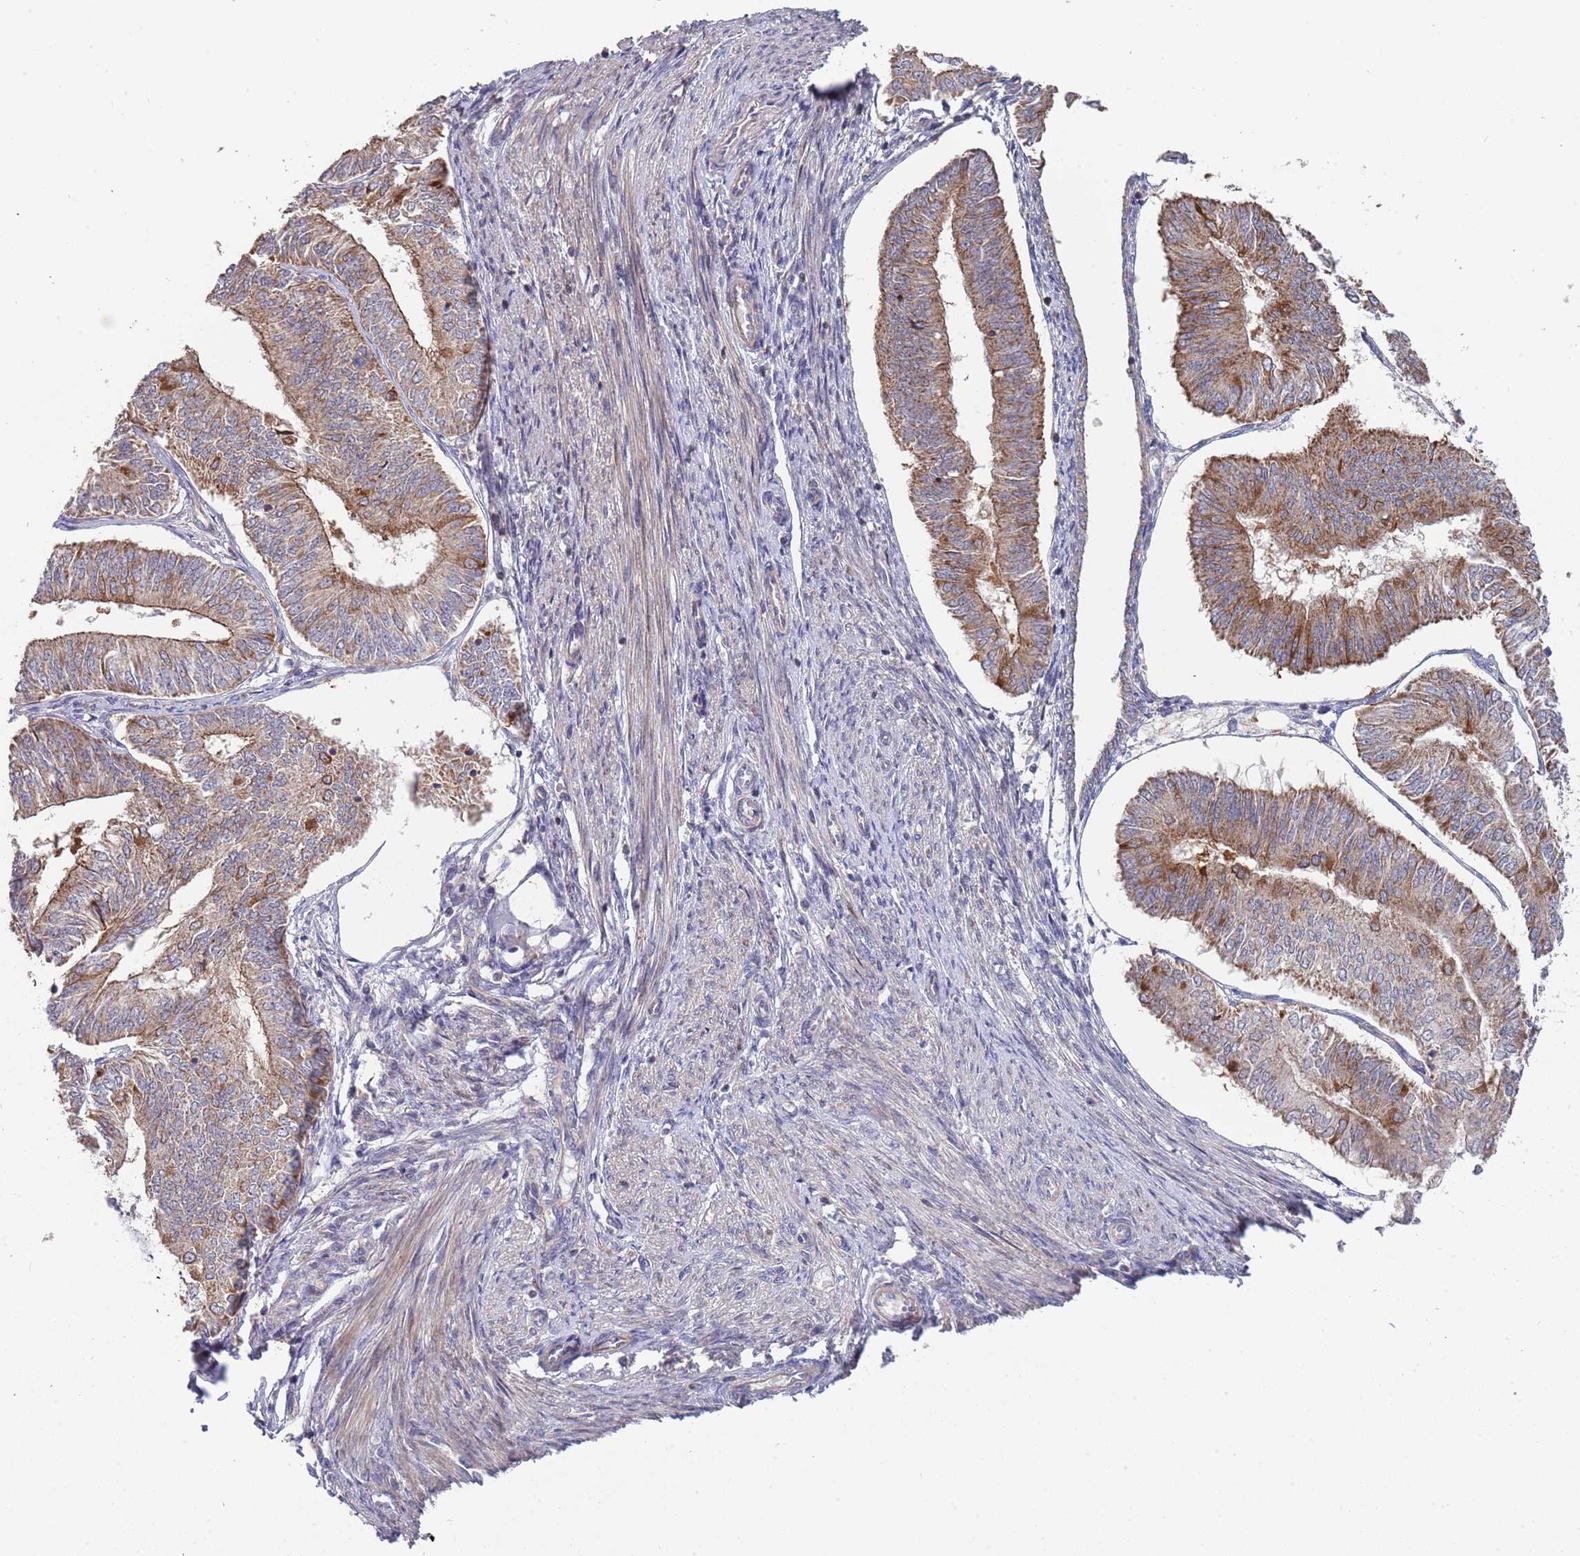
{"staining": {"intensity": "moderate", "quantity": ">75%", "location": "cytoplasmic/membranous"}, "tissue": "endometrial cancer", "cell_type": "Tumor cells", "image_type": "cancer", "snomed": [{"axis": "morphology", "description": "Adenocarcinoma, NOS"}, {"axis": "topography", "description": "Endometrium"}], "caption": "Immunohistochemistry of endometrial cancer (adenocarcinoma) exhibits medium levels of moderate cytoplasmic/membranous expression in about >75% of tumor cells.", "gene": "ABCC10", "patient": {"sex": "female", "age": 58}}